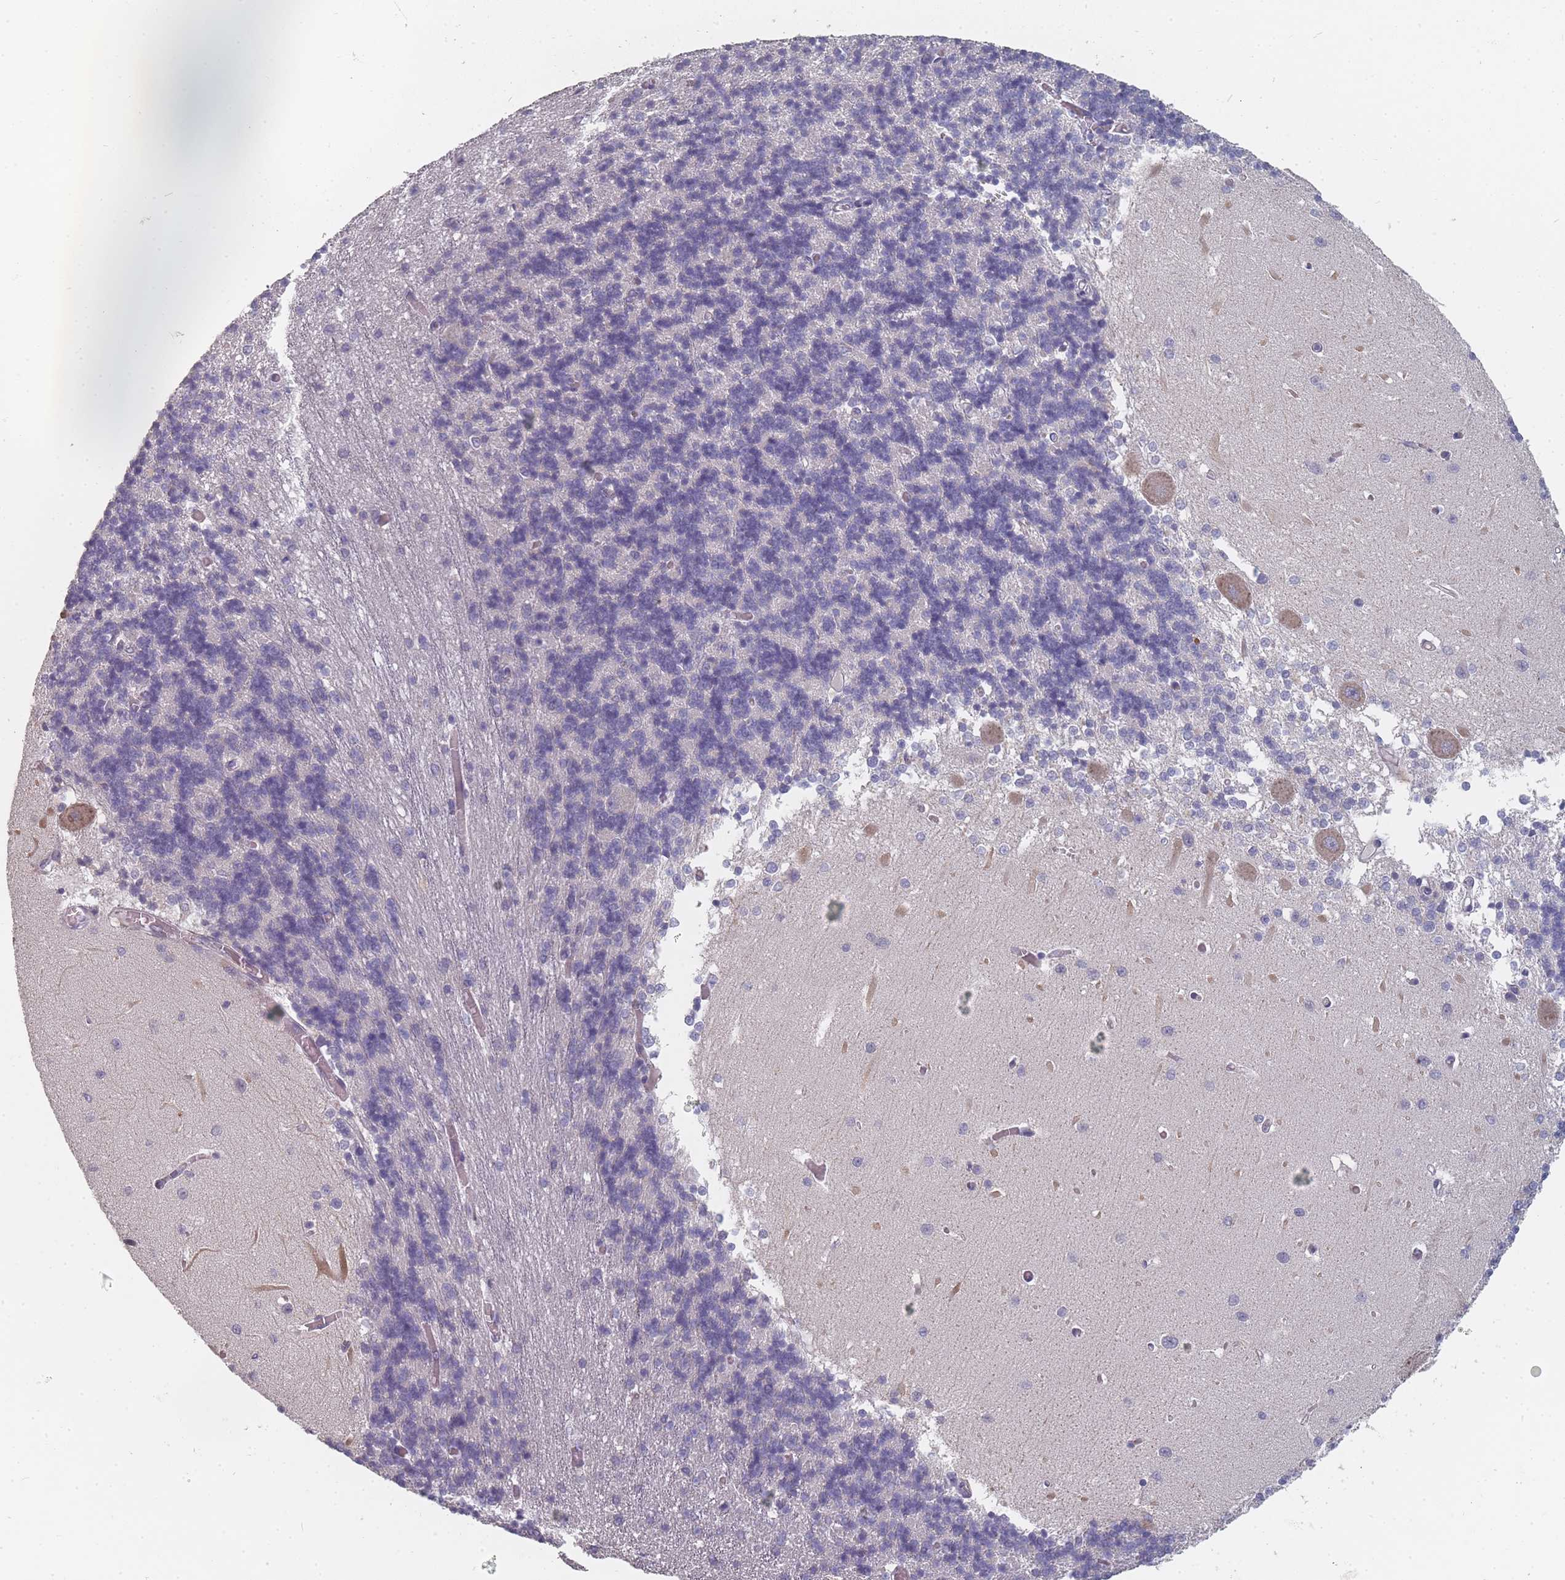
{"staining": {"intensity": "negative", "quantity": "none", "location": "none"}, "tissue": "cerebellum", "cell_type": "Cells in granular layer", "image_type": "normal", "snomed": [{"axis": "morphology", "description": "Normal tissue, NOS"}, {"axis": "topography", "description": "Cerebellum"}], "caption": "A high-resolution image shows IHC staining of benign cerebellum, which demonstrates no significant positivity in cells in granular layer. (Stains: DAB (3,3'-diaminobenzidine) immunohistochemistry (IHC) with hematoxylin counter stain, Microscopy: brightfield microscopy at high magnification).", "gene": "SLC35E4", "patient": {"sex": "male", "age": 37}}